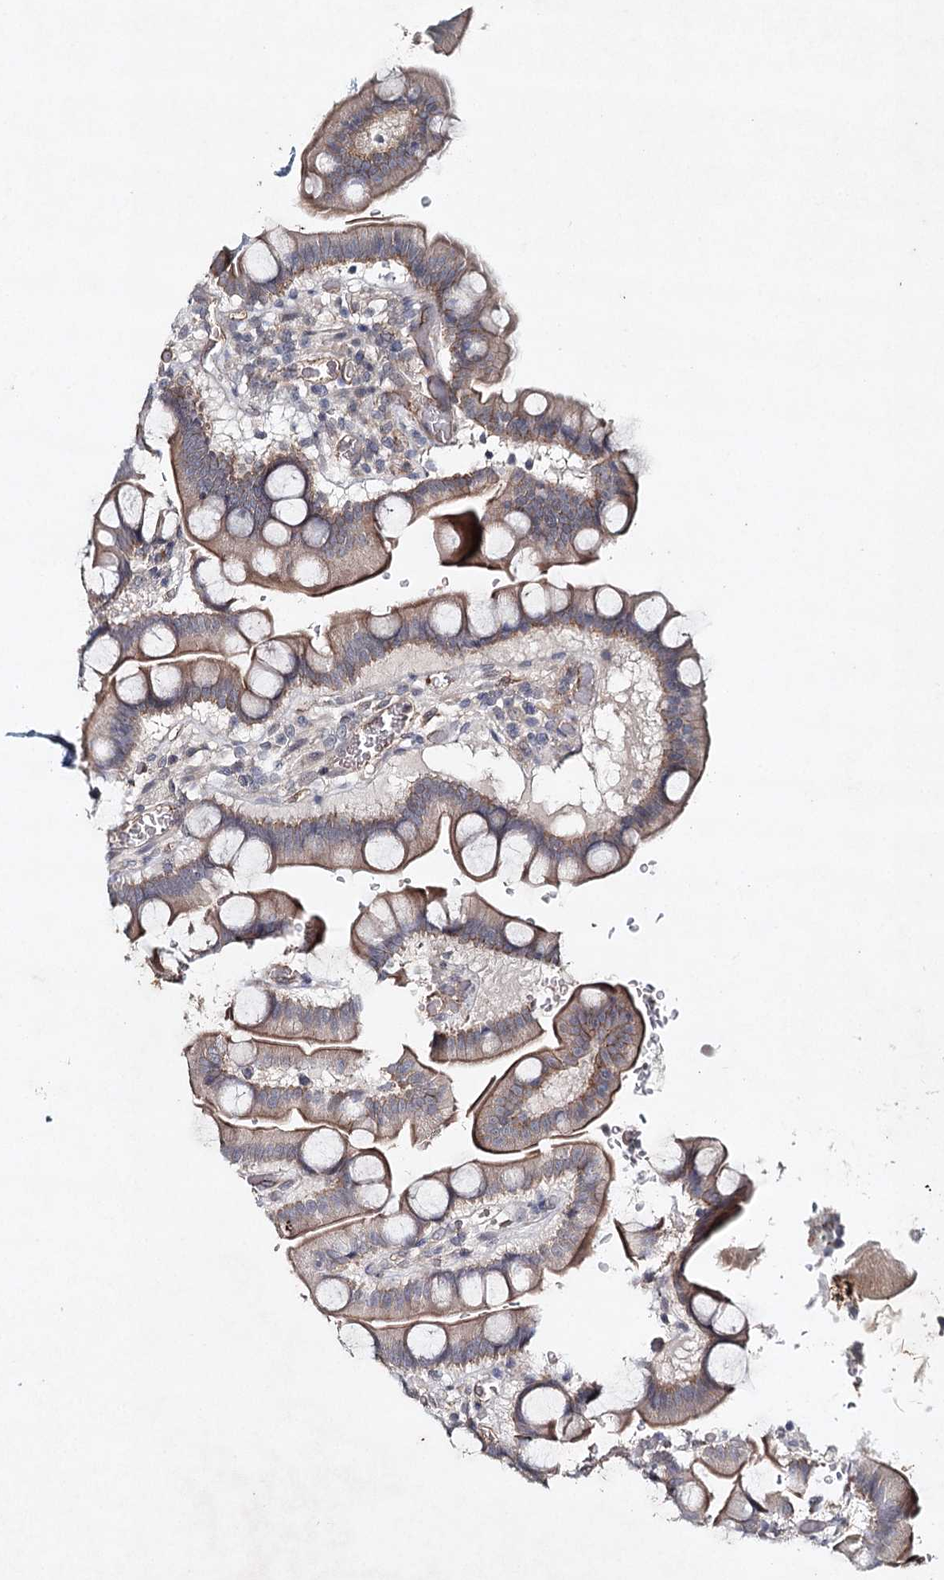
{"staining": {"intensity": "moderate", "quantity": "25%-75%", "location": "cytoplasmic/membranous"}, "tissue": "small intestine", "cell_type": "Glandular cells", "image_type": "normal", "snomed": [{"axis": "morphology", "description": "Normal tissue, NOS"}, {"axis": "topography", "description": "Stomach, upper"}, {"axis": "topography", "description": "Stomach, lower"}, {"axis": "topography", "description": "Small intestine"}], "caption": "Immunohistochemistry (IHC) image of unremarkable small intestine: human small intestine stained using IHC demonstrates medium levels of moderate protein expression localized specifically in the cytoplasmic/membranous of glandular cells, appearing as a cytoplasmic/membranous brown color.", "gene": "SYNPO", "patient": {"sex": "male", "age": 68}}